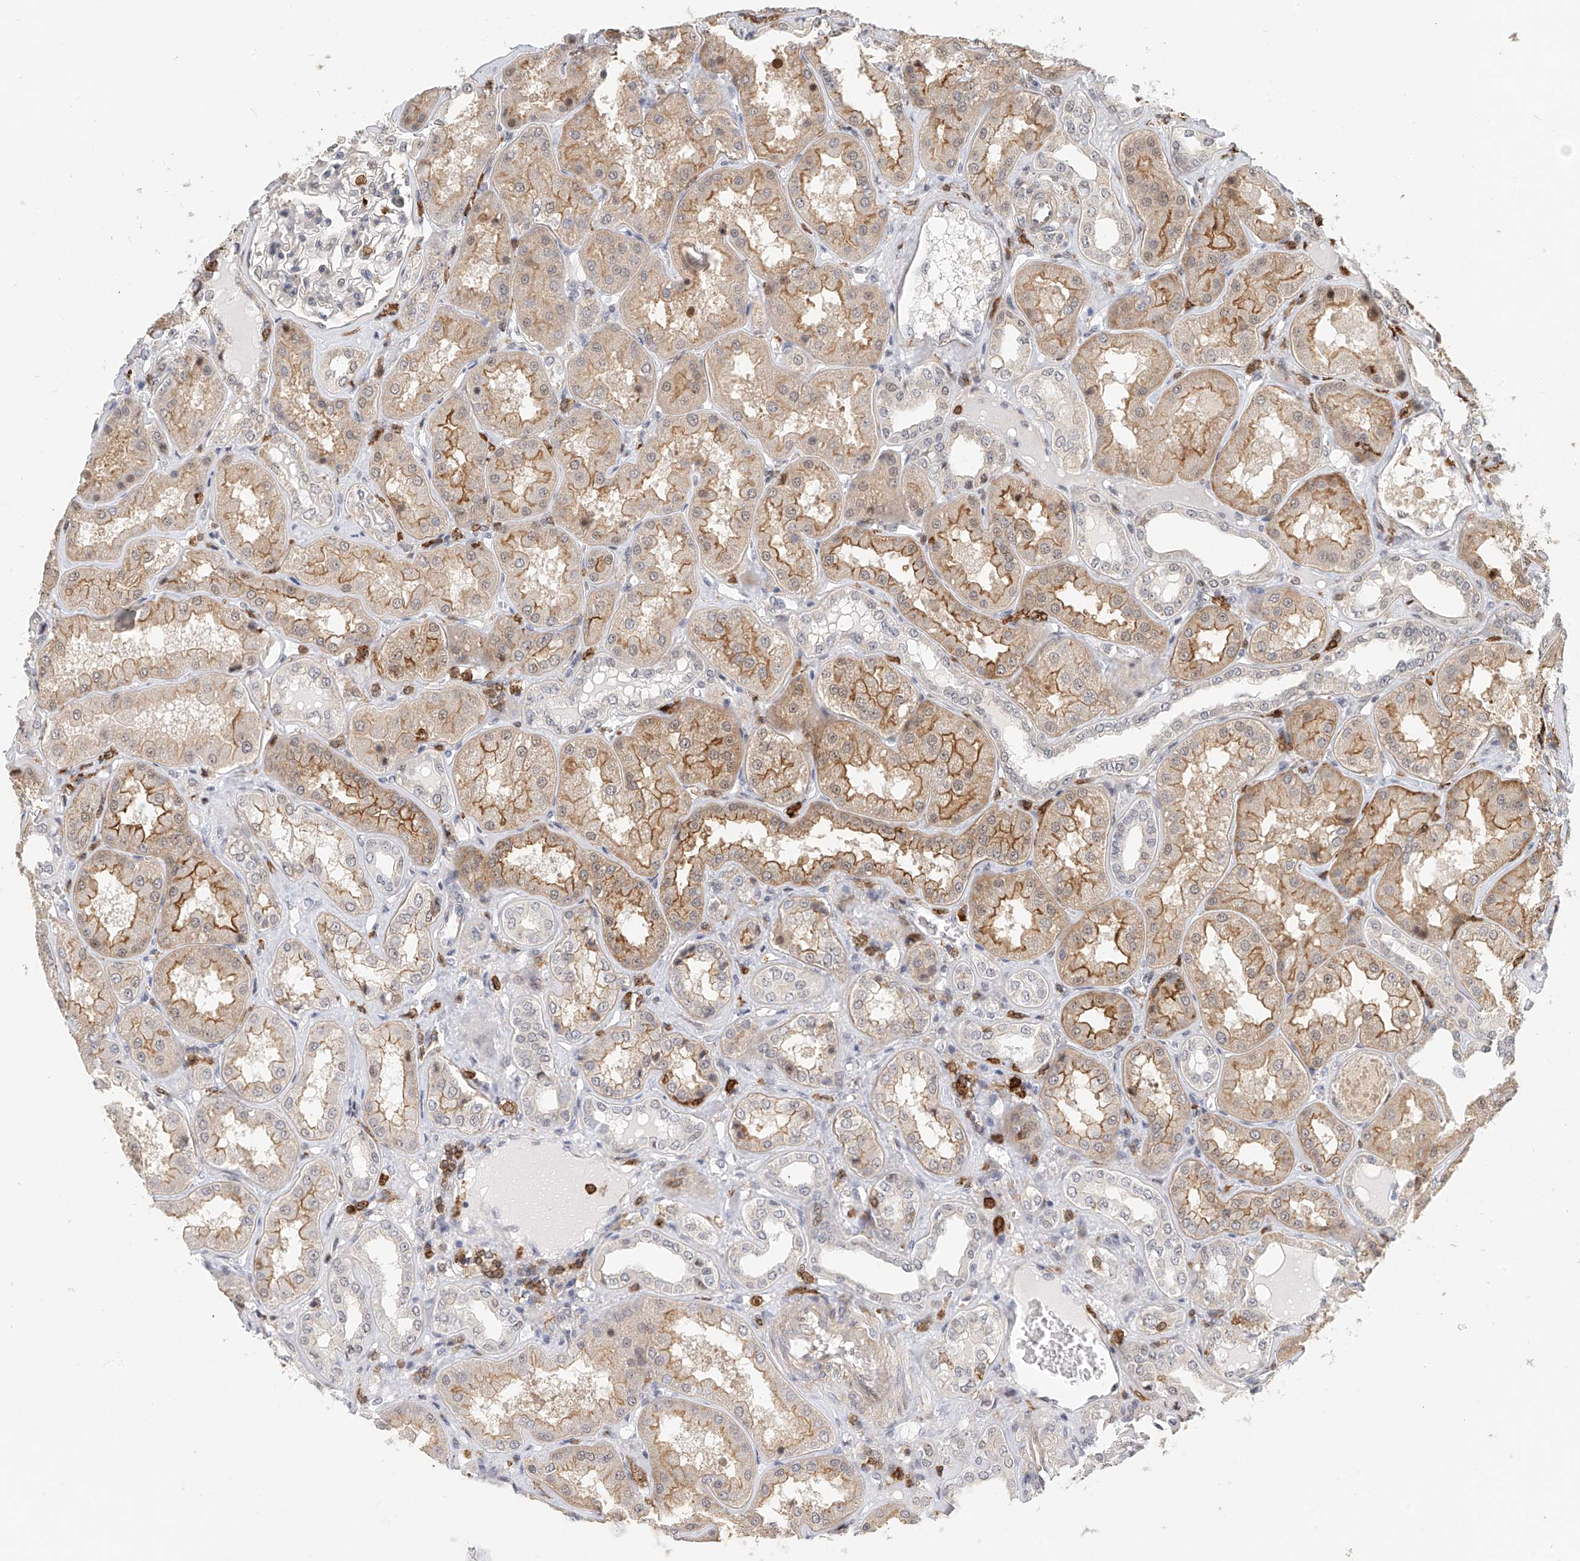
{"staining": {"intensity": "negative", "quantity": "none", "location": "none"}, "tissue": "kidney", "cell_type": "Cells in glomeruli", "image_type": "normal", "snomed": [{"axis": "morphology", "description": "Normal tissue, NOS"}, {"axis": "topography", "description": "Kidney"}], "caption": "An immunohistochemistry image of normal kidney is shown. There is no staining in cells in glomeruli of kidney.", "gene": "MICAL1", "patient": {"sex": "female", "age": 56}}